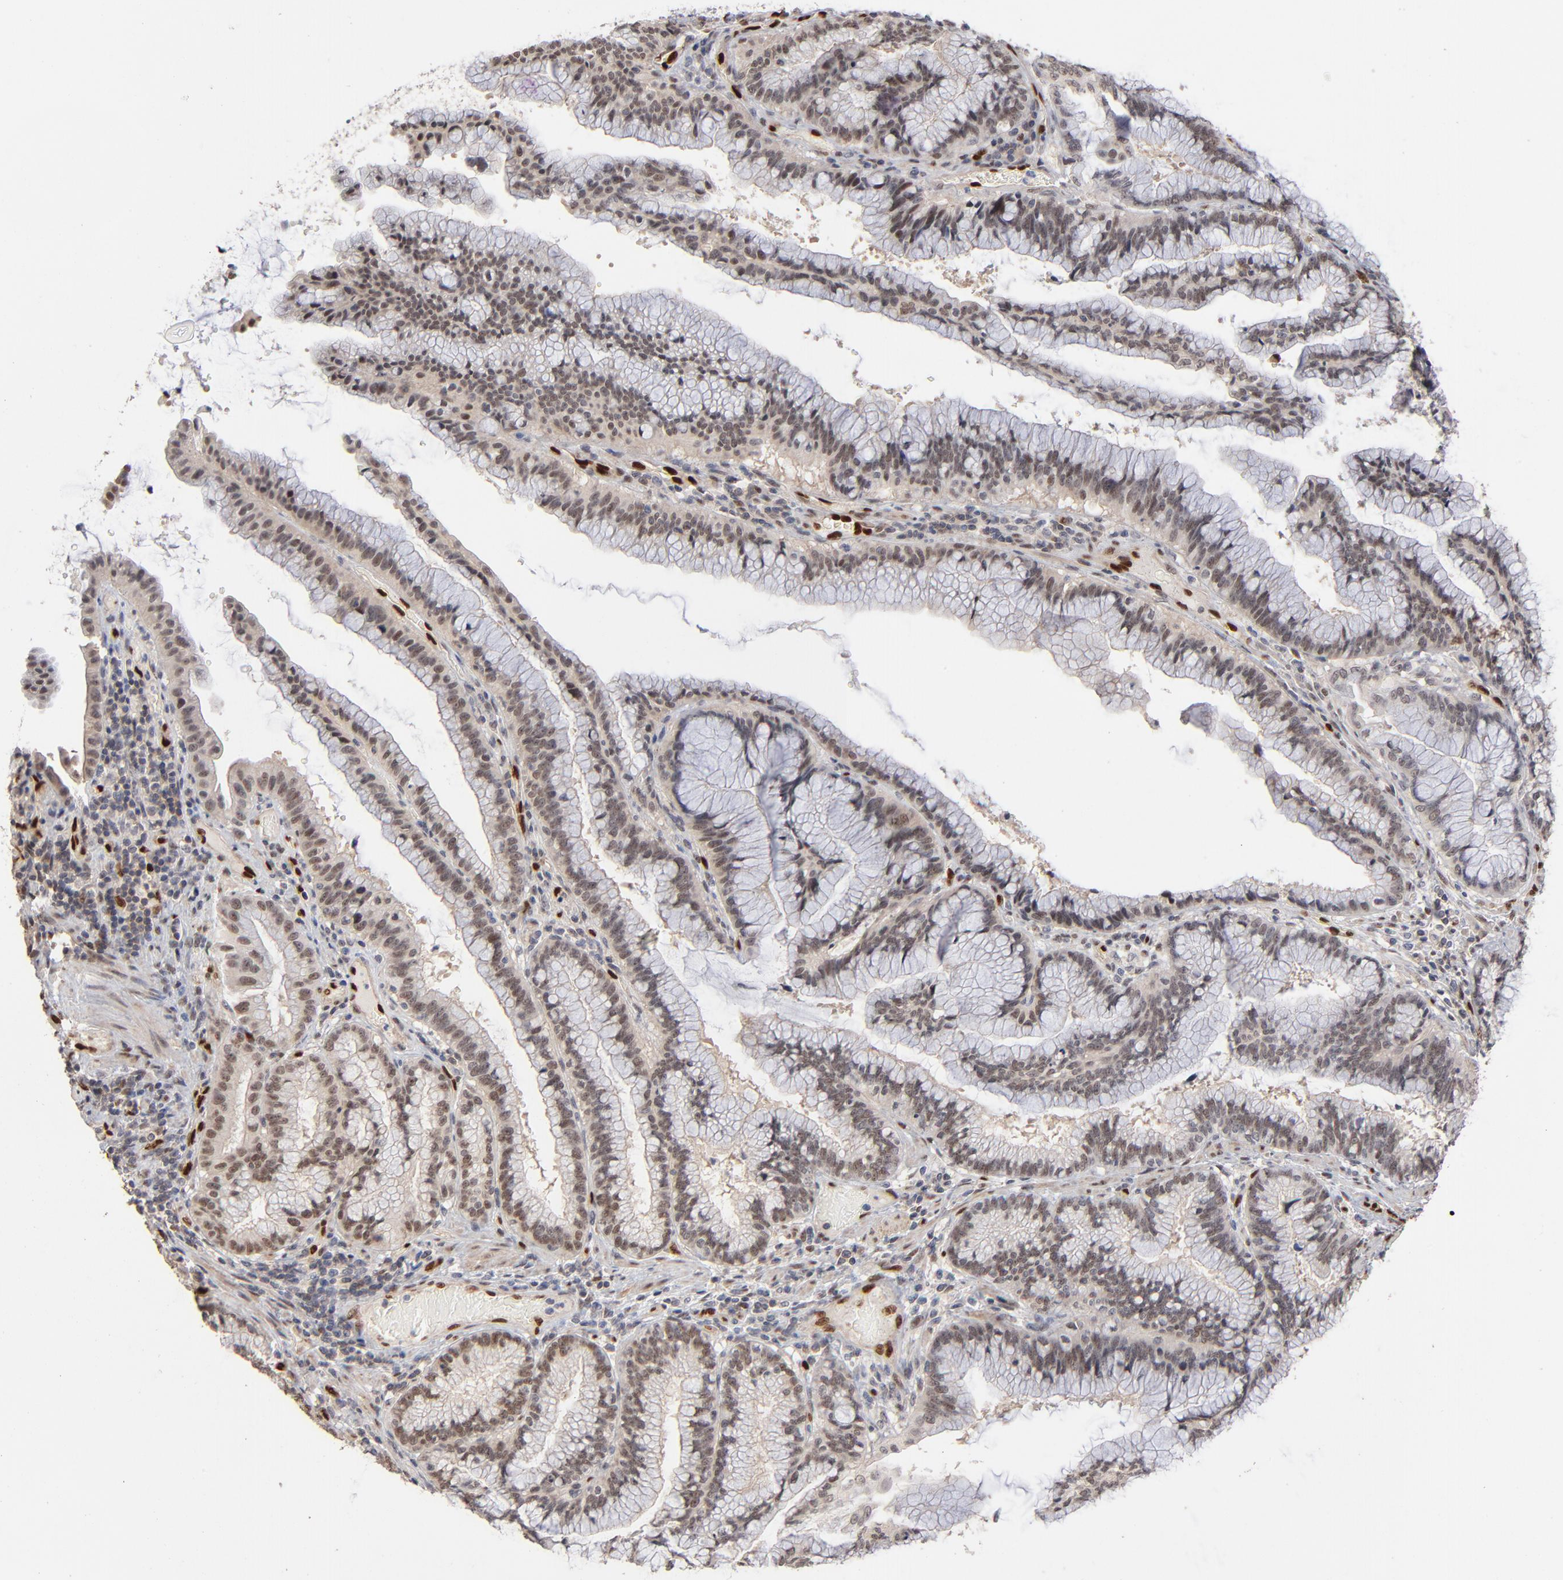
{"staining": {"intensity": "weak", "quantity": ">75%", "location": "nuclear"}, "tissue": "pancreatic cancer", "cell_type": "Tumor cells", "image_type": "cancer", "snomed": [{"axis": "morphology", "description": "Adenocarcinoma, NOS"}, {"axis": "topography", "description": "Pancreas"}], "caption": "The immunohistochemical stain labels weak nuclear positivity in tumor cells of pancreatic adenocarcinoma tissue. Ihc stains the protein in brown and the nuclei are stained blue.", "gene": "NFIB", "patient": {"sex": "female", "age": 64}}